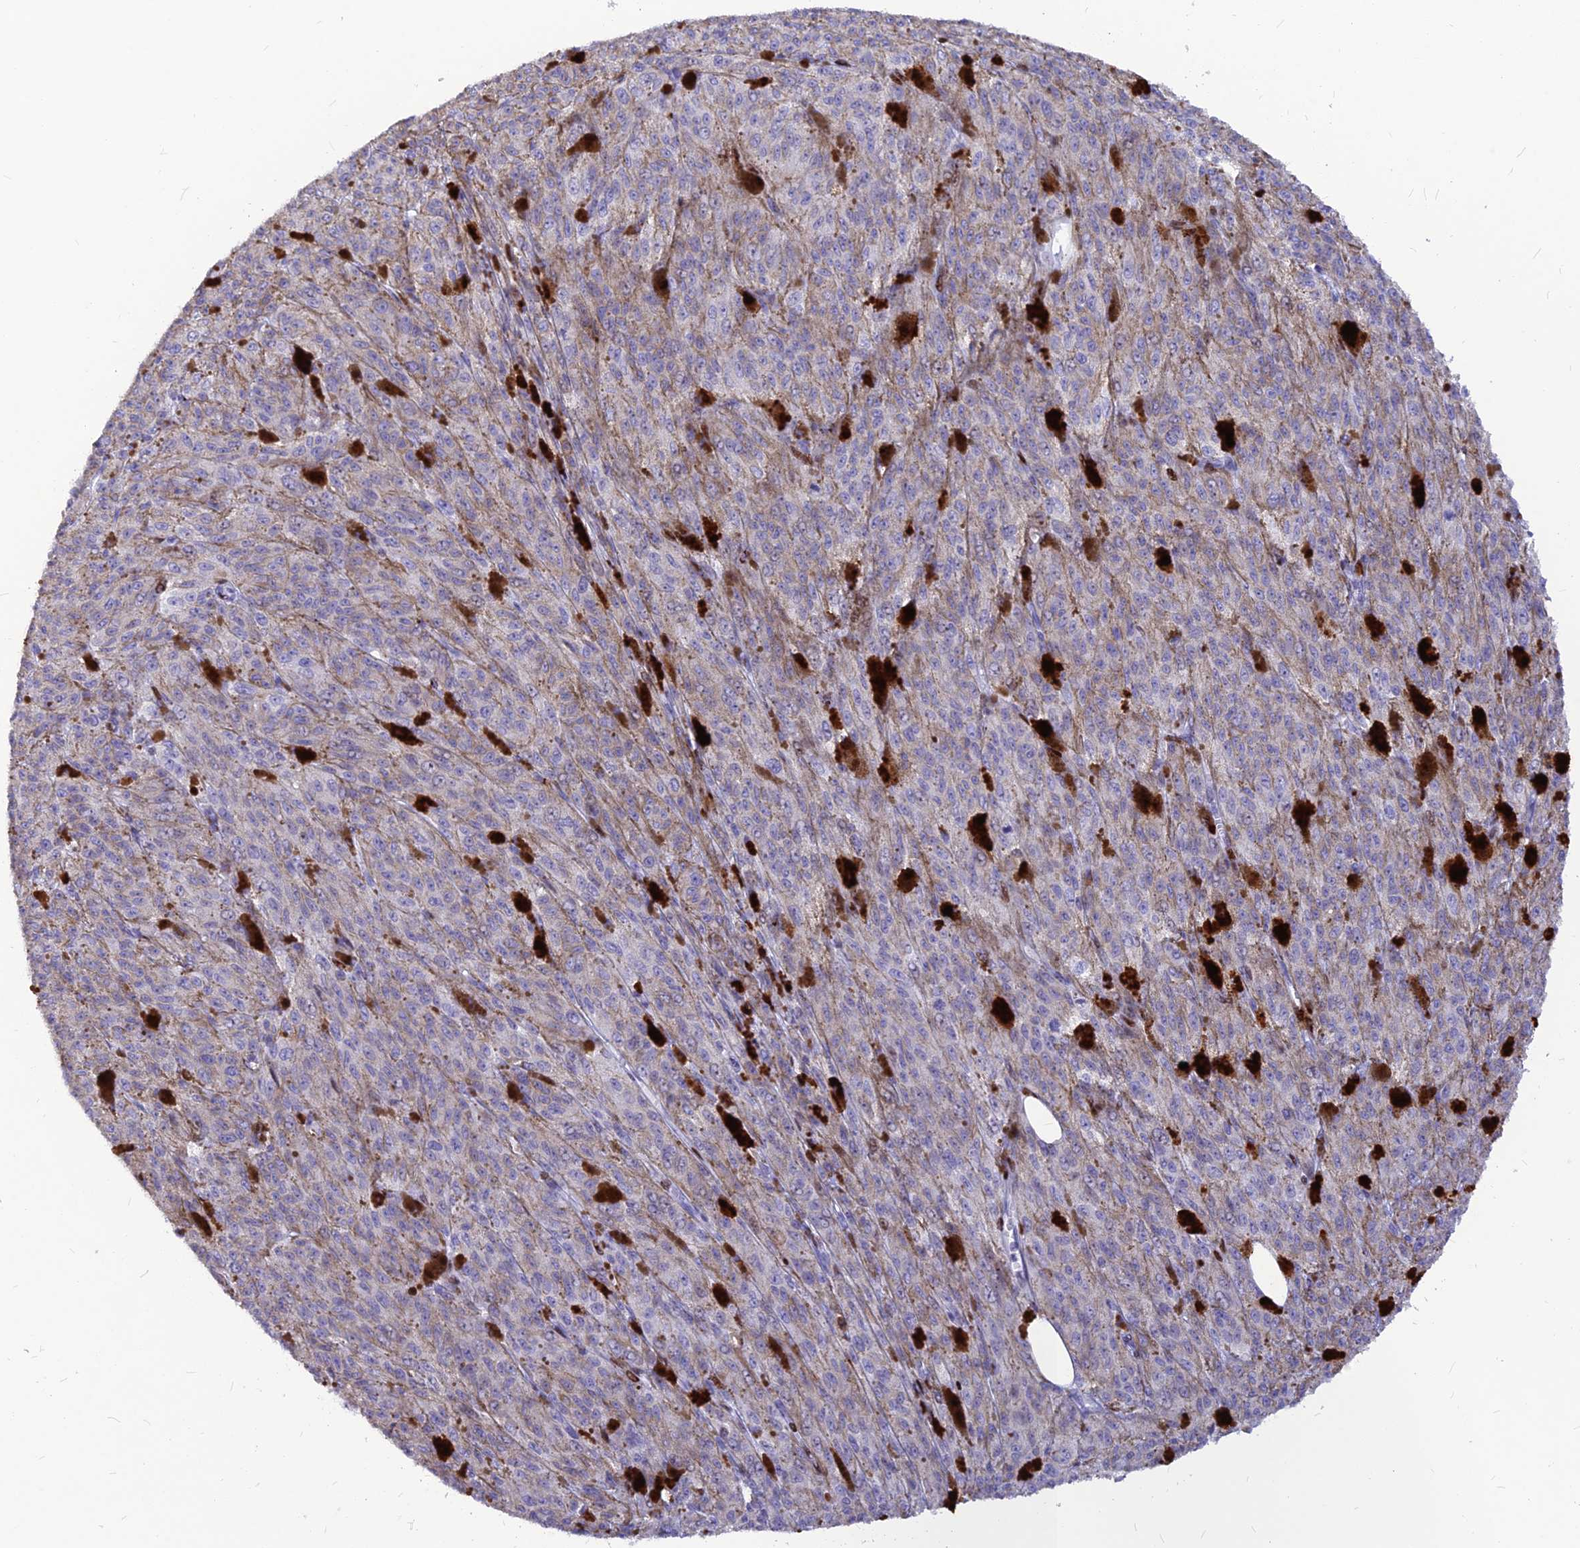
{"staining": {"intensity": "weak", "quantity": "25%-75%", "location": "cytoplasmic/membranous"}, "tissue": "melanoma", "cell_type": "Tumor cells", "image_type": "cancer", "snomed": [{"axis": "morphology", "description": "Malignant melanoma, NOS"}, {"axis": "topography", "description": "Skin"}], "caption": "IHC of human malignant melanoma displays low levels of weak cytoplasmic/membranous staining in approximately 25%-75% of tumor cells.", "gene": "PRPS1", "patient": {"sex": "female", "age": 52}}